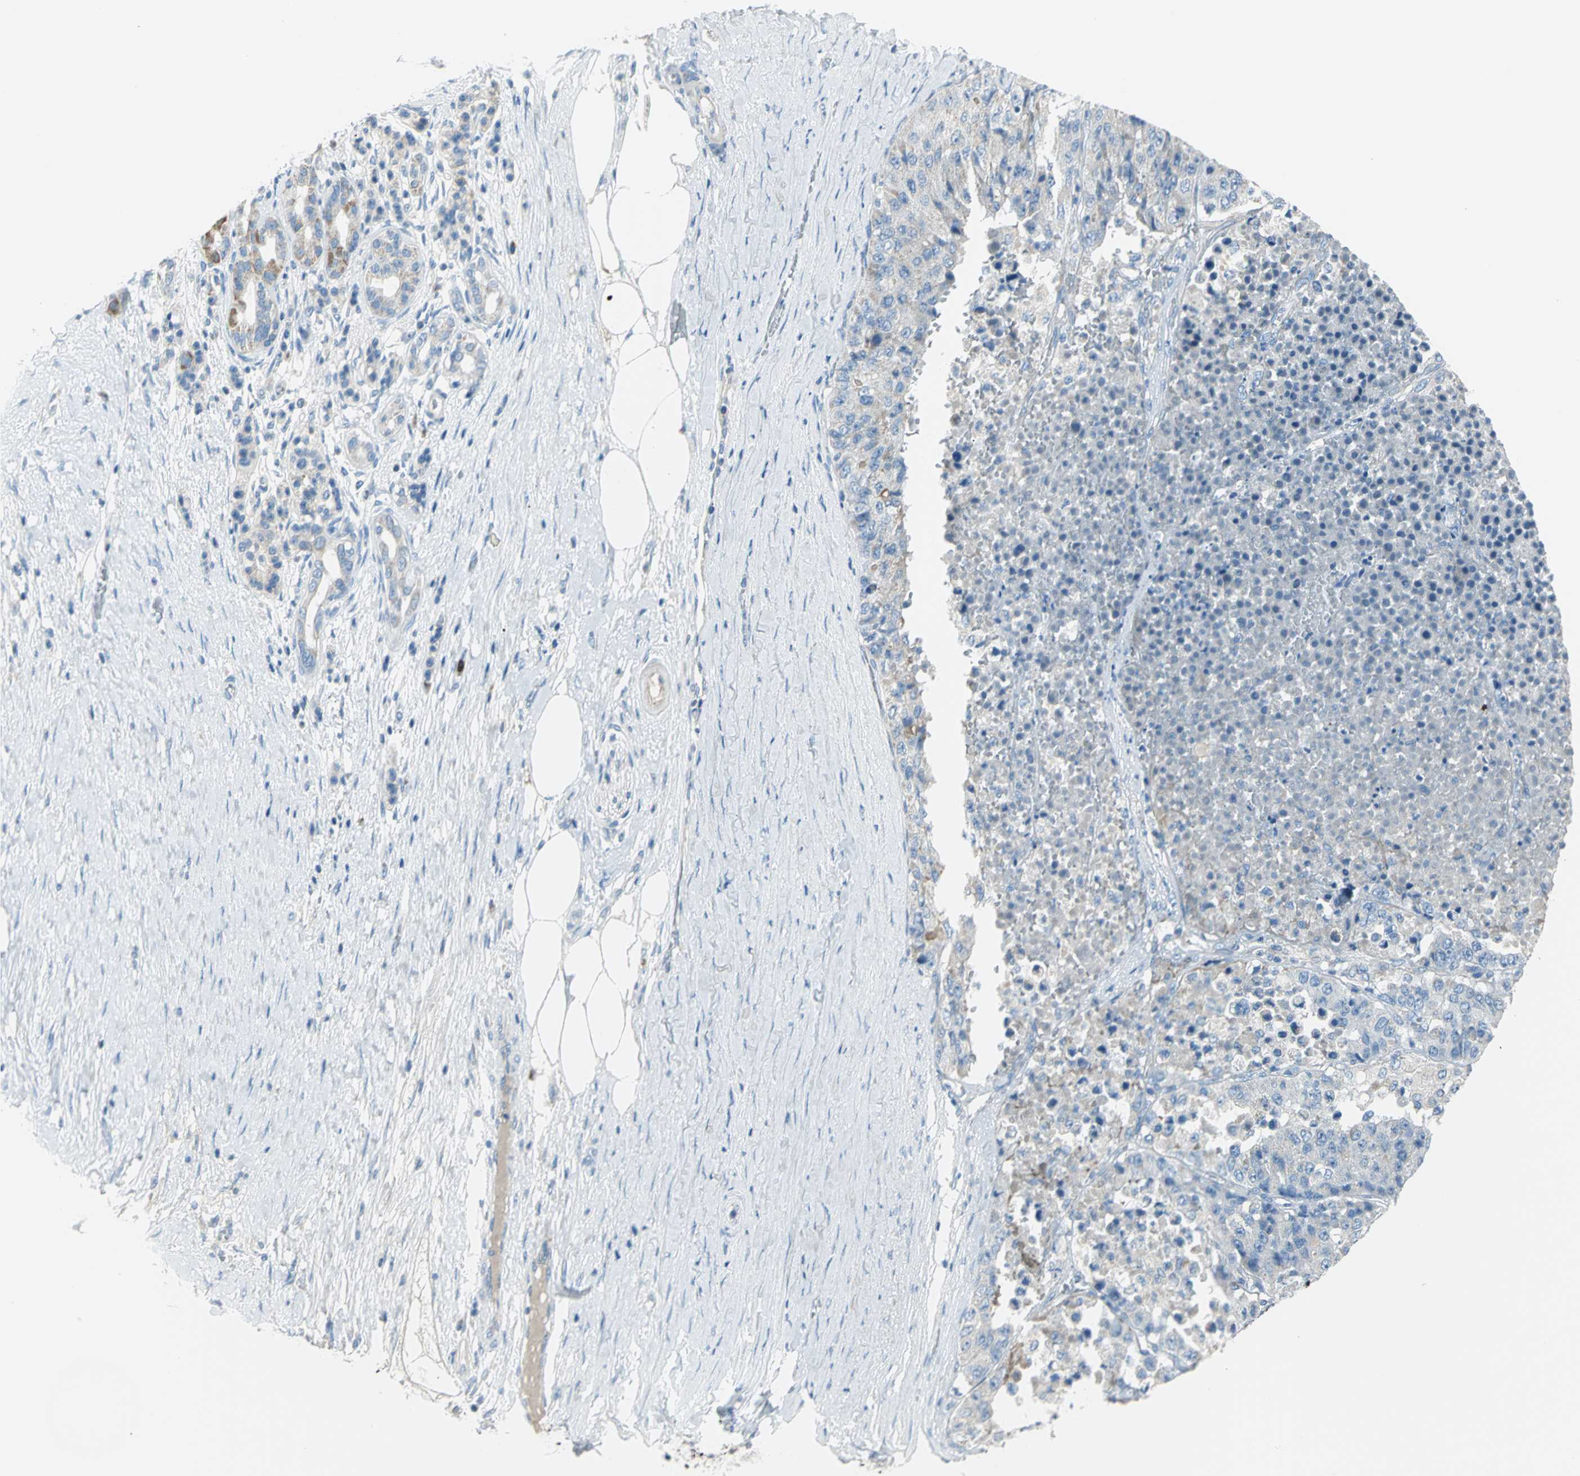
{"staining": {"intensity": "negative", "quantity": "none", "location": "none"}, "tissue": "pancreatic cancer", "cell_type": "Tumor cells", "image_type": "cancer", "snomed": [{"axis": "morphology", "description": "Adenocarcinoma, NOS"}, {"axis": "topography", "description": "Pancreas"}], "caption": "Immunohistochemistry (IHC) histopathology image of neoplastic tissue: human pancreatic cancer (adenocarcinoma) stained with DAB displays no significant protein positivity in tumor cells.", "gene": "ALOX15", "patient": {"sex": "male", "age": 50}}